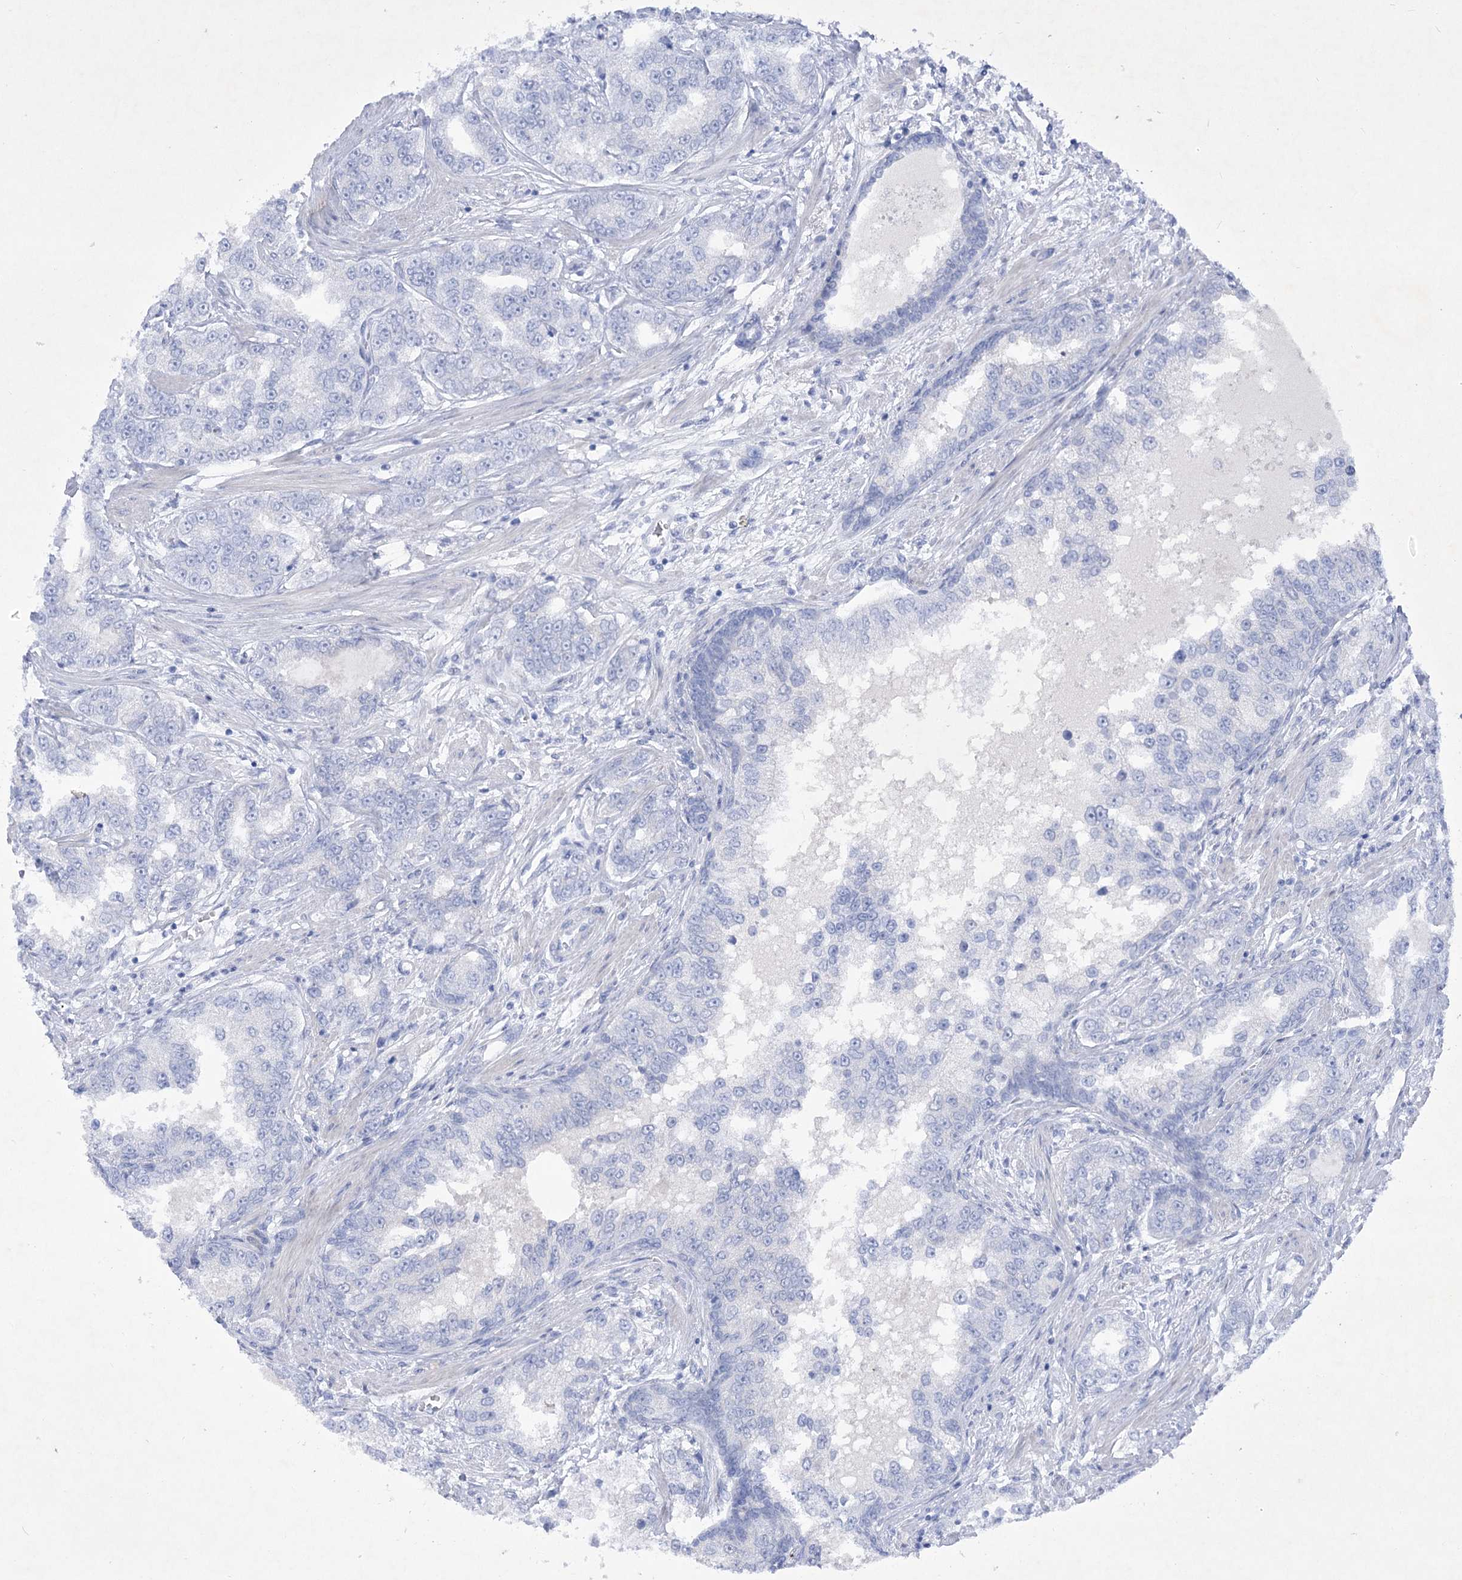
{"staining": {"intensity": "negative", "quantity": "none", "location": "none"}, "tissue": "prostate cancer", "cell_type": "Tumor cells", "image_type": "cancer", "snomed": [{"axis": "morphology", "description": "Normal tissue, NOS"}, {"axis": "morphology", "description": "Adenocarcinoma, High grade"}, {"axis": "topography", "description": "Prostate"}], "caption": "Tumor cells show no significant protein staining in adenocarcinoma (high-grade) (prostate).", "gene": "GBF1", "patient": {"sex": "male", "age": 83}}